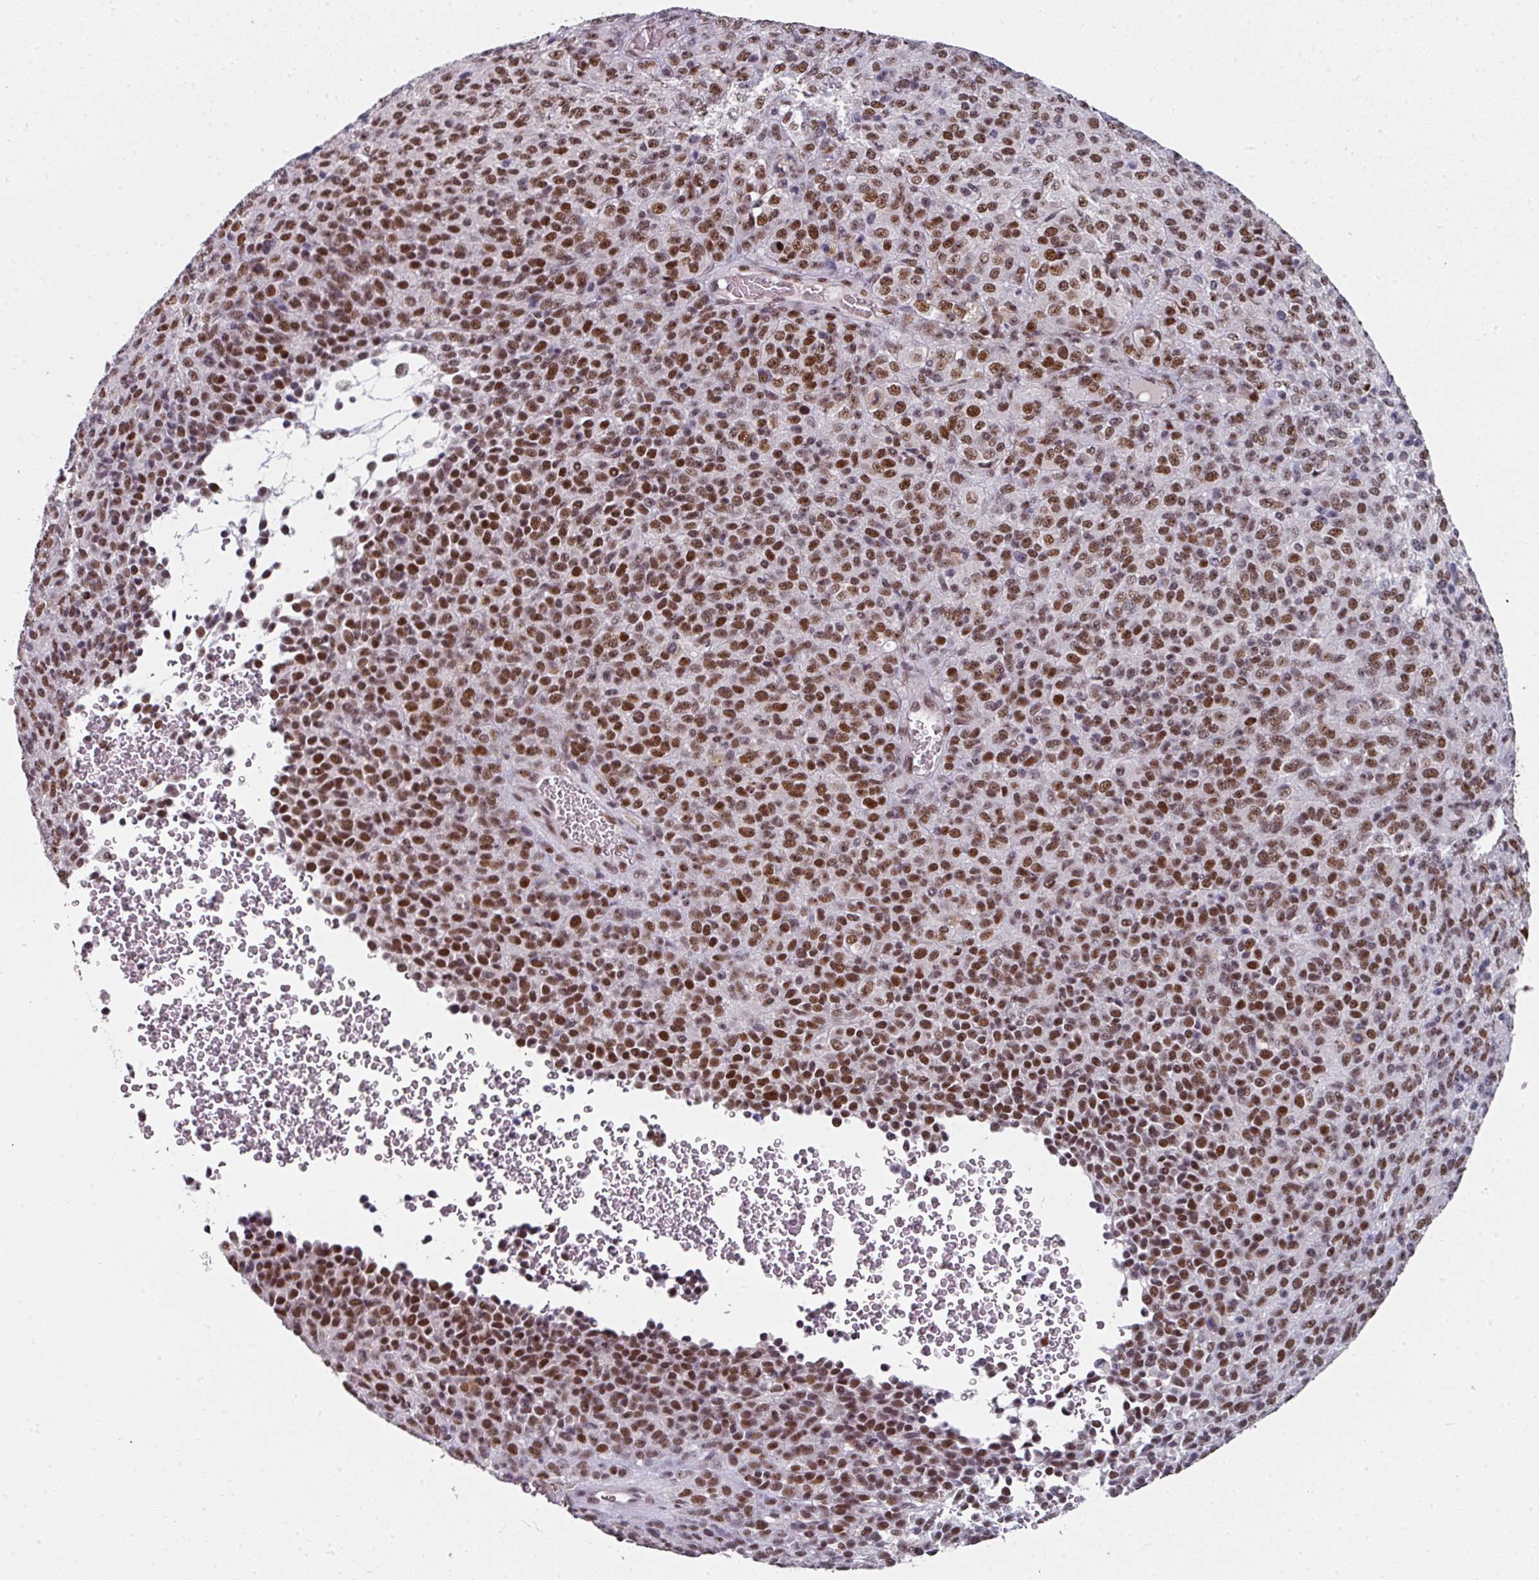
{"staining": {"intensity": "moderate", "quantity": ">75%", "location": "nuclear"}, "tissue": "melanoma", "cell_type": "Tumor cells", "image_type": "cancer", "snomed": [{"axis": "morphology", "description": "Malignant melanoma, Metastatic site"}, {"axis": "topography", "description": "Brain"}], "caption": "High-power microscopy captured an IHC photomicrograph of melanoma, revealing moderate nuclear positivity in approximately >75% of tumor cells.", "gene": "RAD50", "patient": {"sex": "female", "age": 56}}